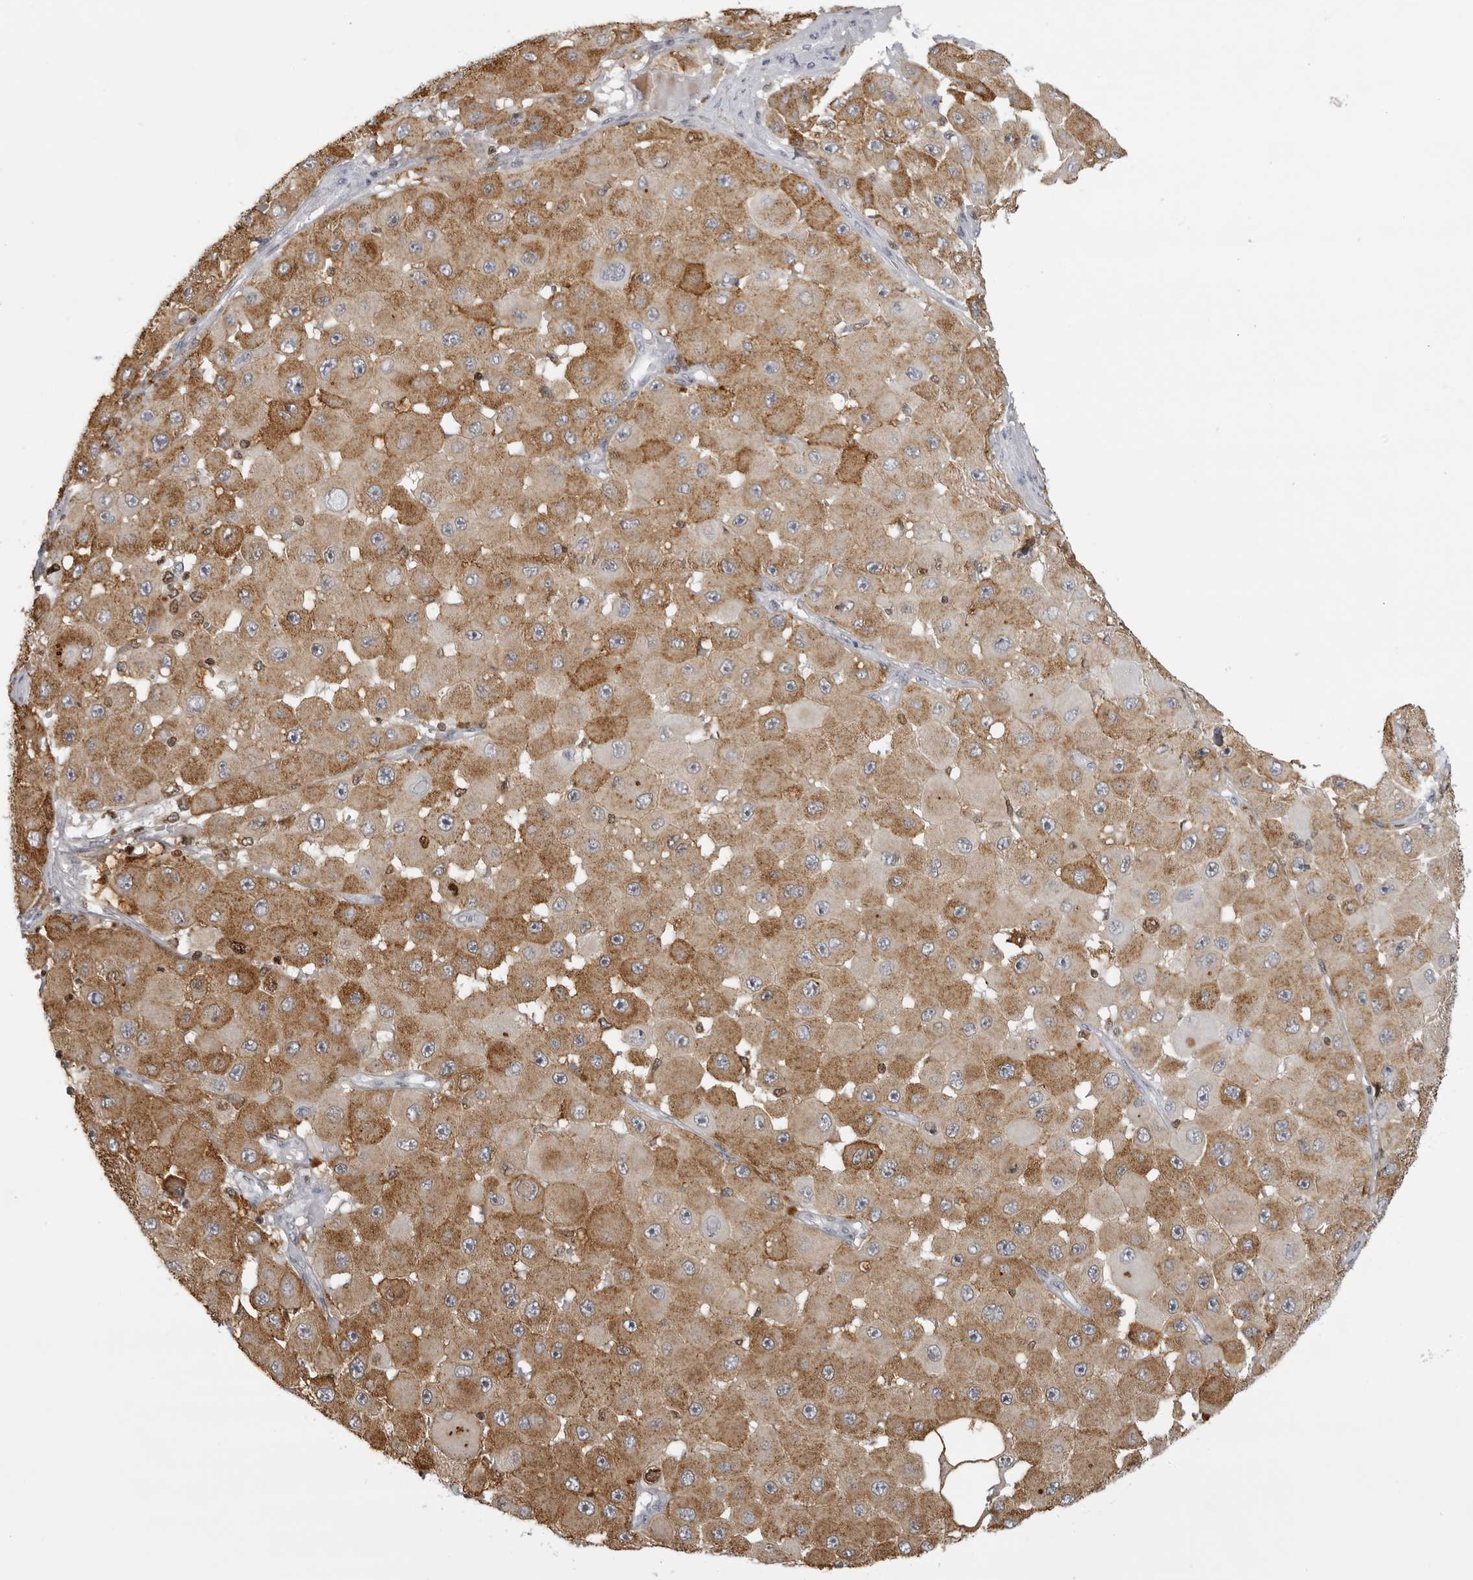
{"staining": {"intensity": "moderate", "quantity": ">75%", "location": "cytoplasmic/membranous"}, "tissue": "melanoma", "cell_type": "Tumor cells", "image_type": "cancer", "snomed": [{"axis": "morphology", "description": "Malignant melanoma, NOS"}, {"axis": "topography", "description": "Skin"}], "caption": "The micrograph exhibits staining of malignant melanoma, revealing moderate cytoplasmic/membranous protein expression (brown color) within tumor cells.", "gene": "SERPINF2", "patient": {"sex": "female", "age": 81}}